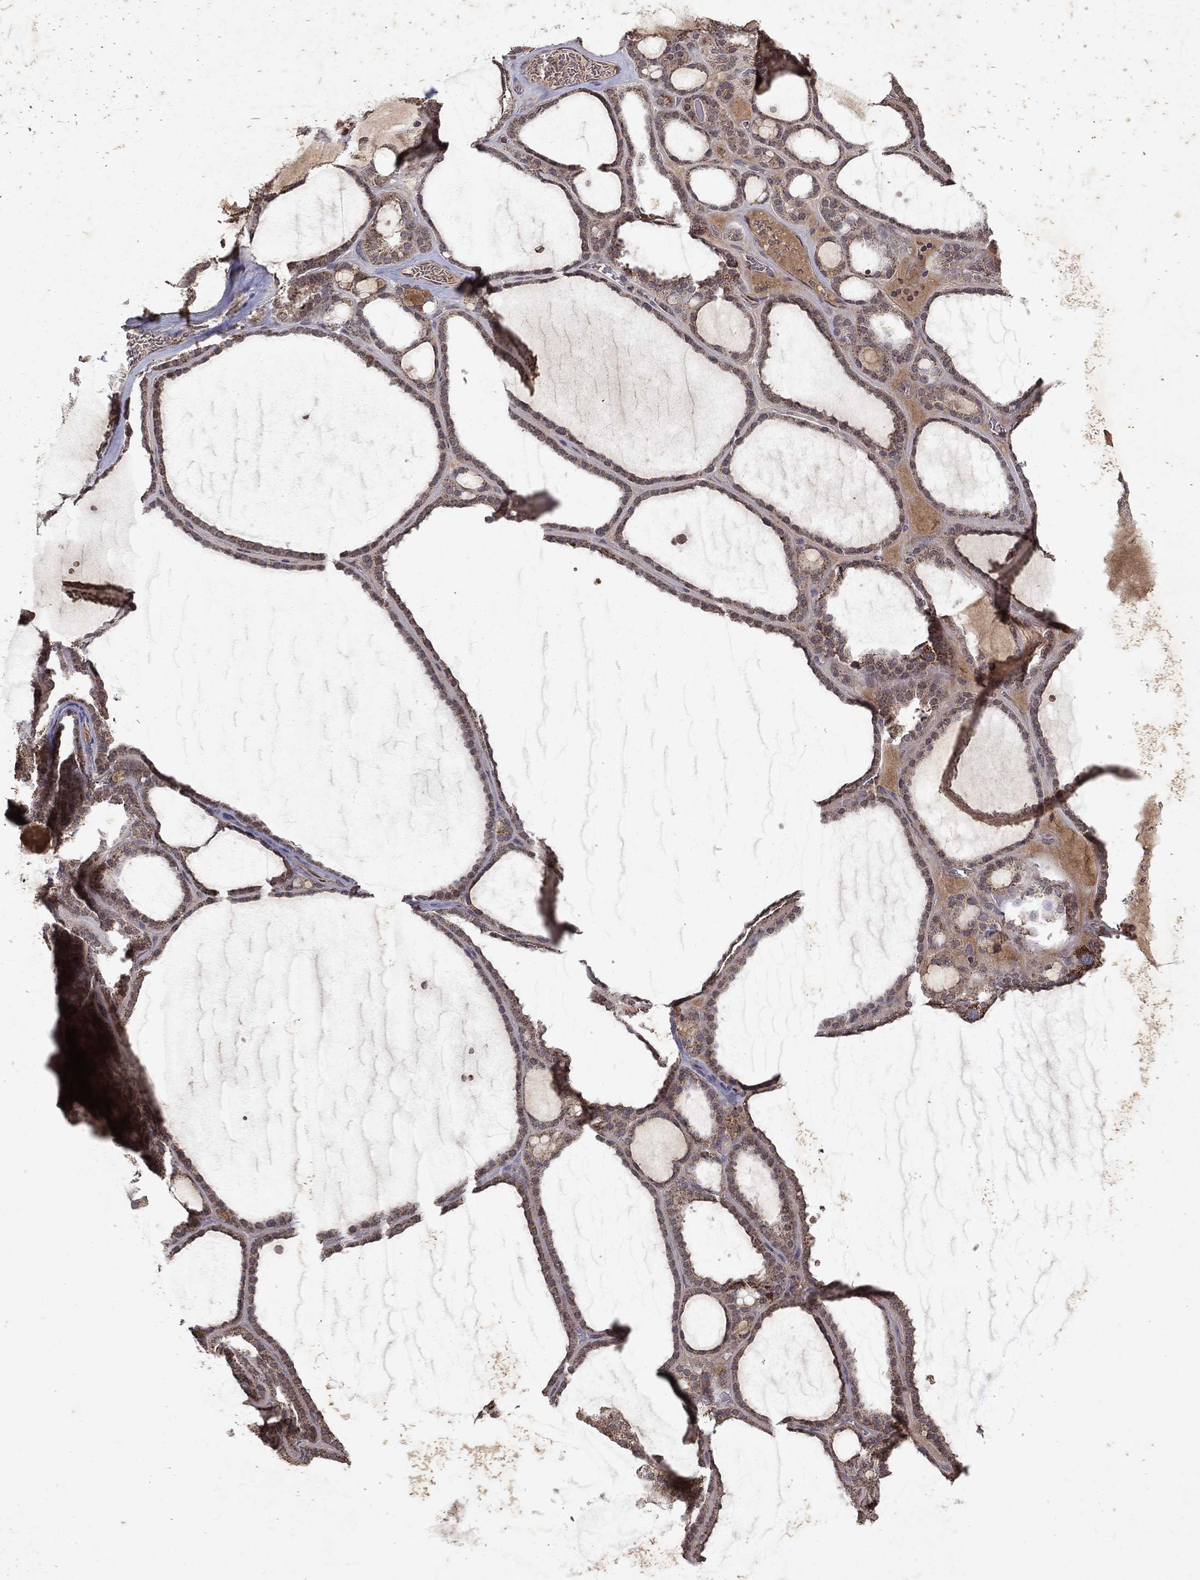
{"staining": {"intensity": "moderate", "quantity": "25%-75%", "location": "cytoplasmic/membranous"}, "tissue": "thyroid gland", "cell_type": "Glandular cells", "image_type": "normal", "snomed": [{"axis": "morphology", "description": "Normal tissue, NOS"}, {"axis": "topography", "description": "Thyroid gland"}], "caption": "Glandular cells display medium levels of moderate cytoplasmic/membranous expression in approximately 25%-75% of cells in normal thyroid gland.", "gene": "PYROXD2", "patient": {"sex": "male", "age": 63}}